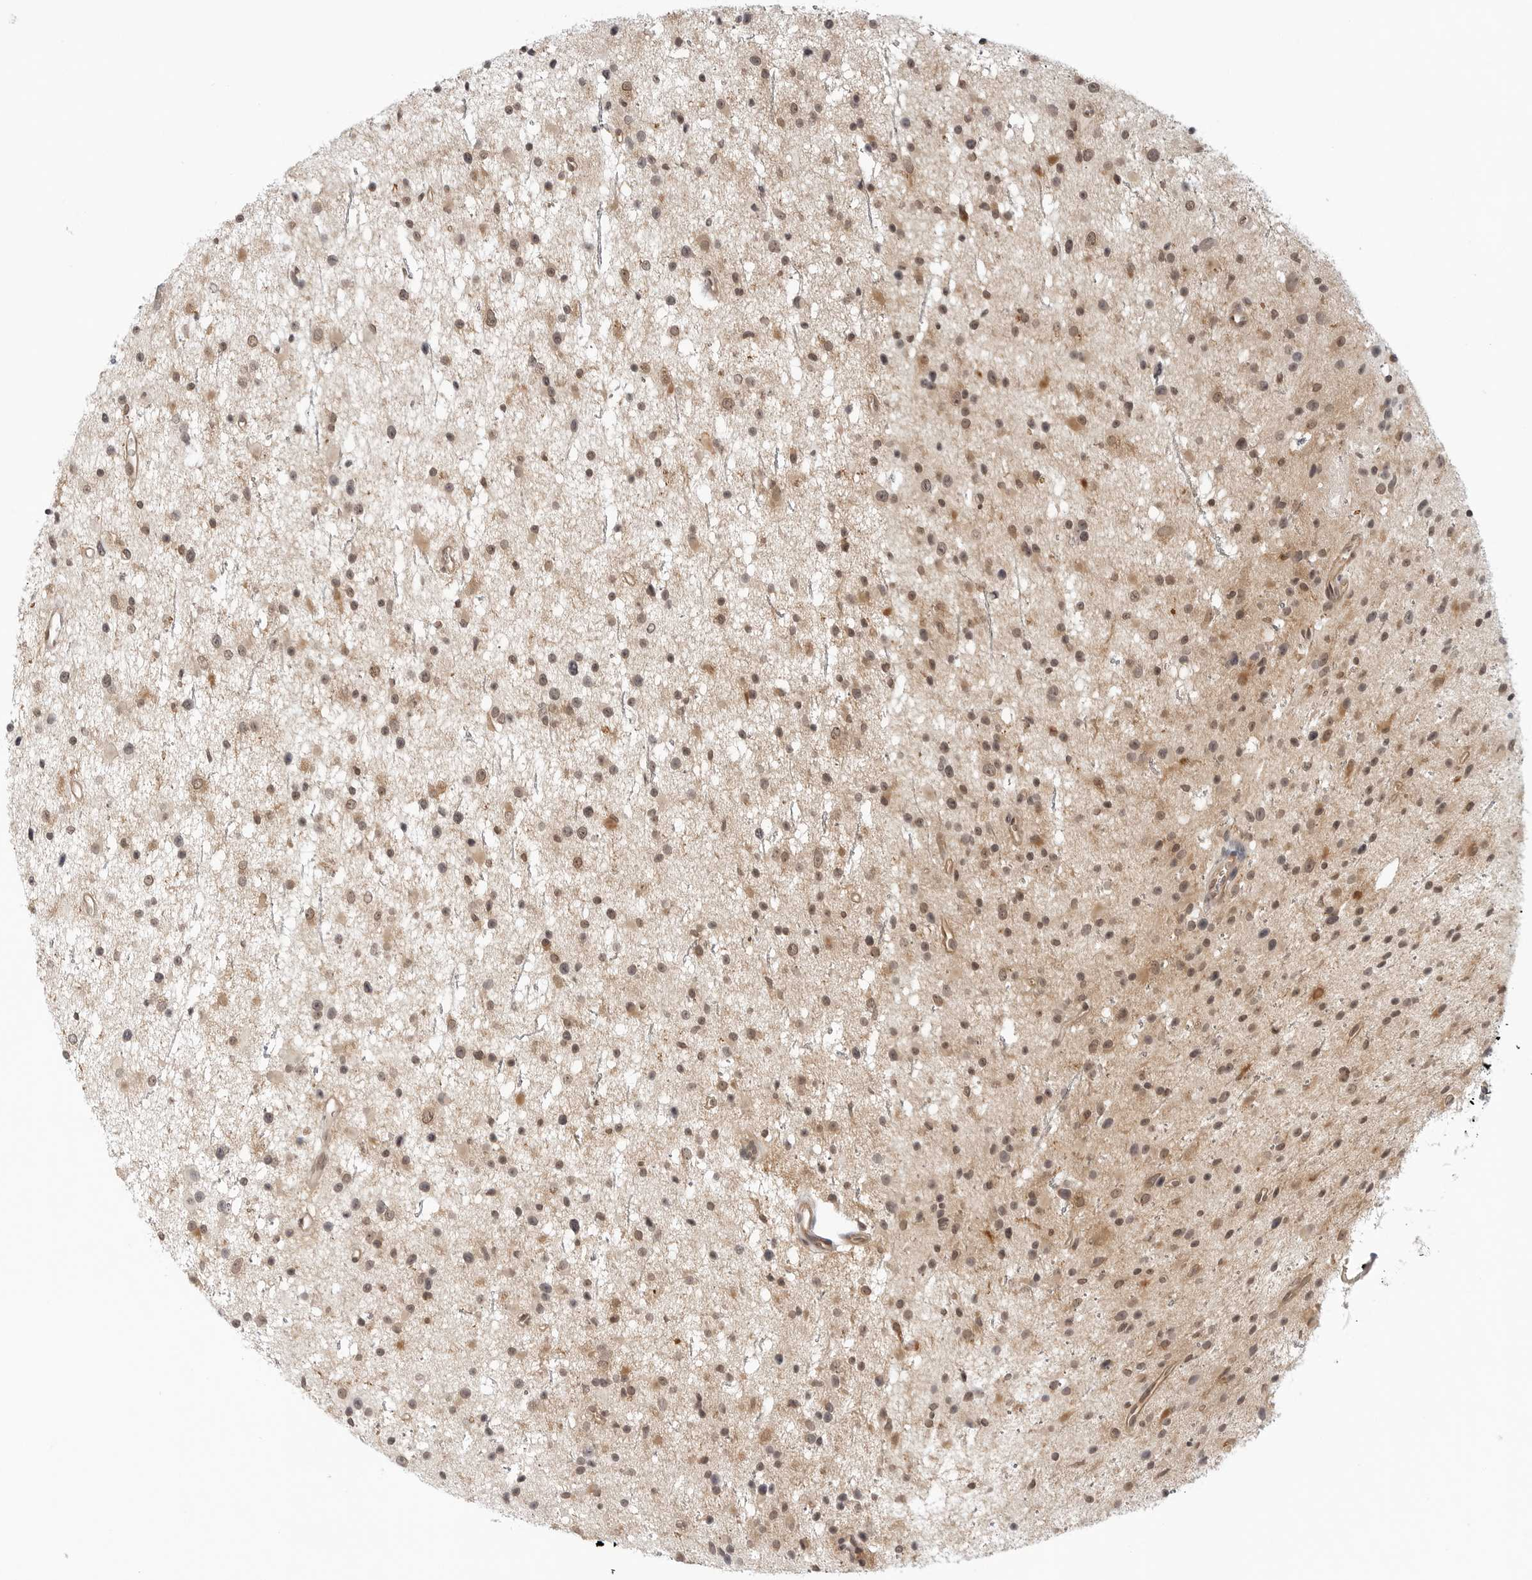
{"staining": {"intensity": "moderate", "quantity": "25%-75%", "location": "cytoplasmic/membranous,nuclear"}, "tissue": "glioma", "cell_type": "Tumor cells", "image_type": "cancer", "snomed": [{"axis": "morphology", "description": "Glioma, malignant, Low grade"}, {"axis": "topography", "description": "Cerebral cortex"}], "caption": "Protein staining shows moderate cytoplasmic/membranous and nuclear expression in about 25%-75% of tumor cells in glioma.", "gene": "MAP2K5", "patient": {"sex": "female", "age": 39}}